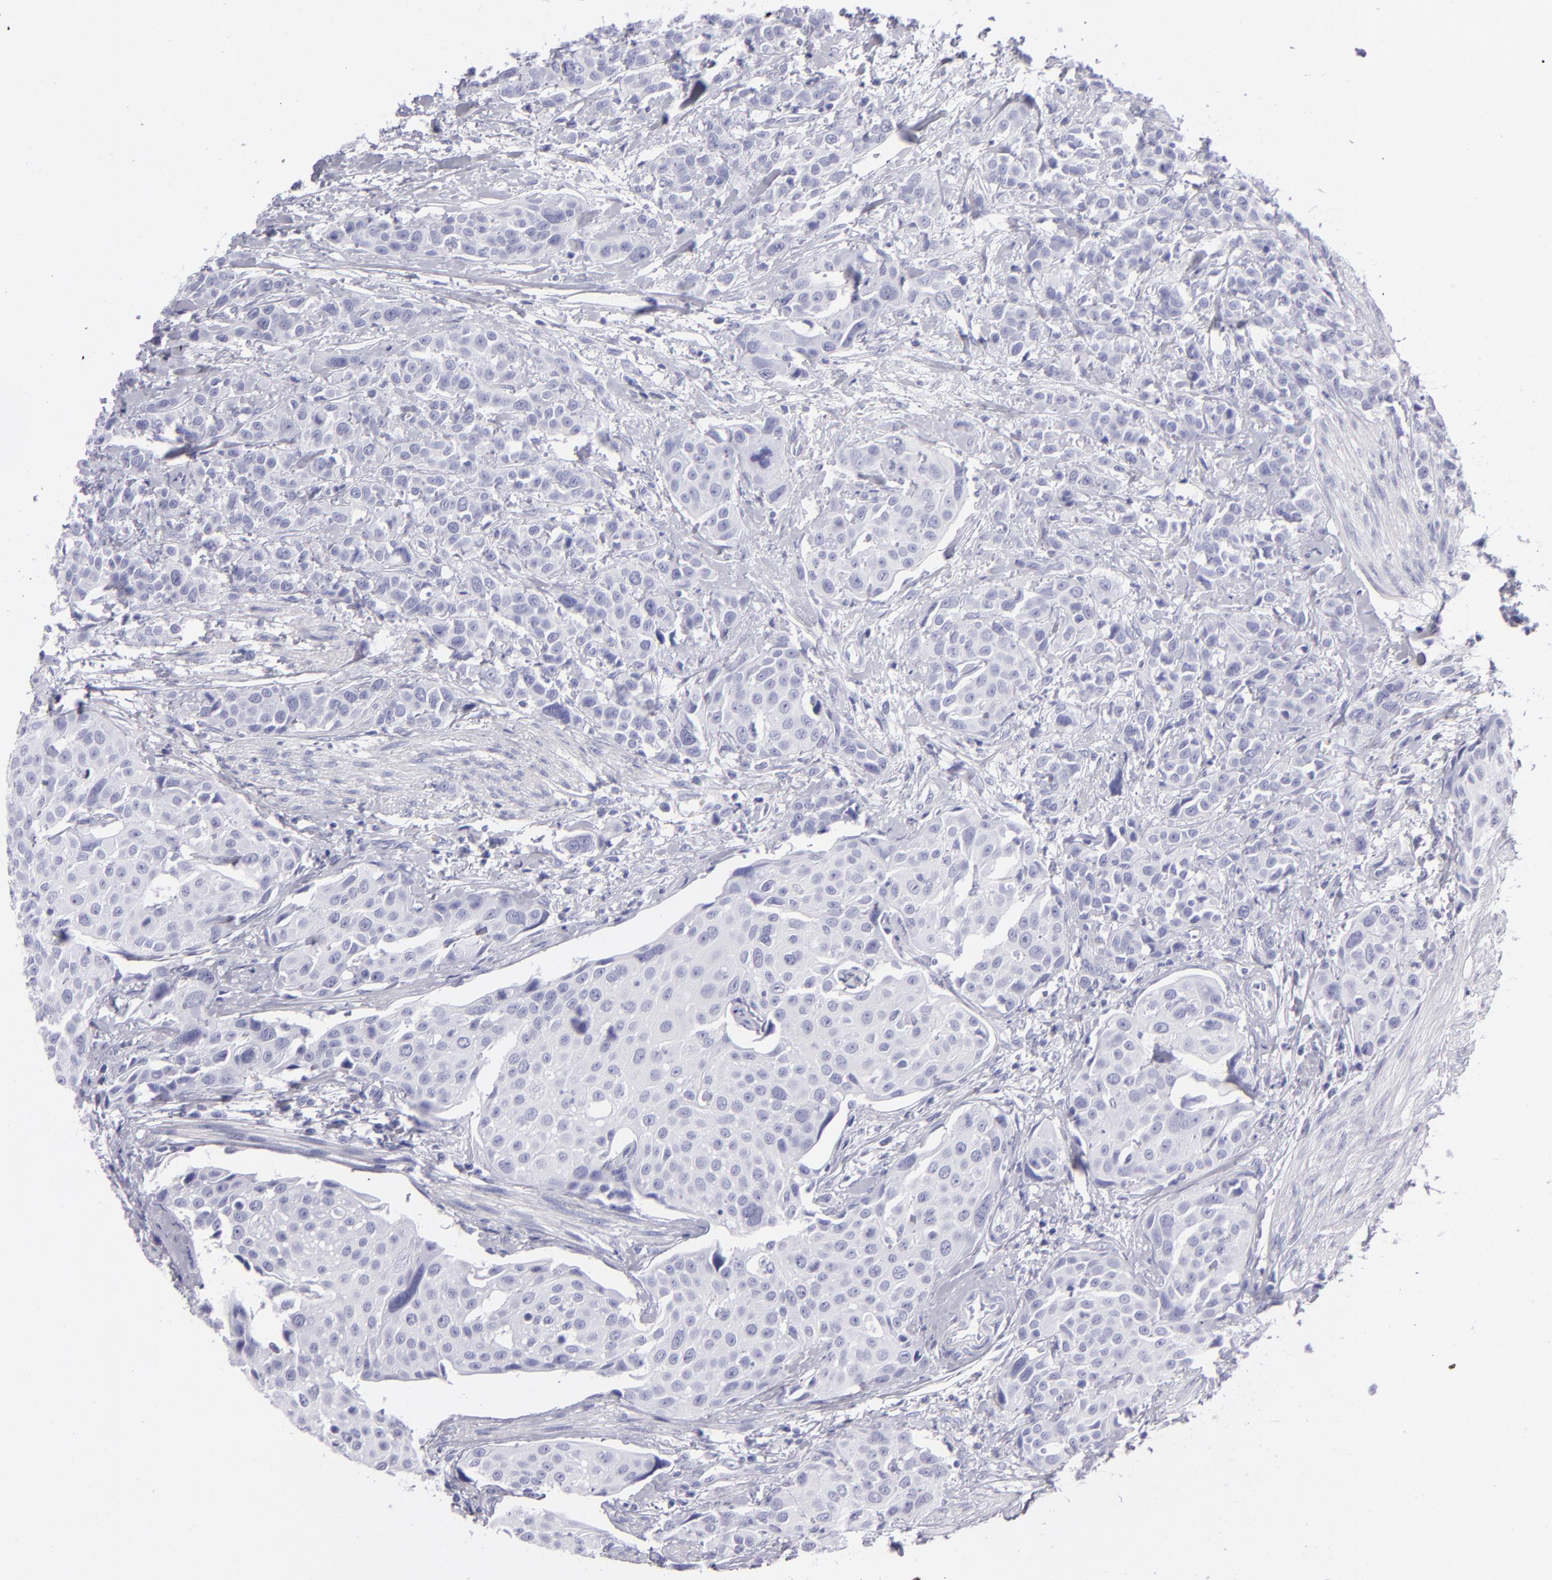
{"staining": {"intensity": "negative", "quantity": "none", "location": "none"}, "tissue": "urothelial cancer", "cell_type": "Tumor cells", "image_type": "cancer", "snomed": [{"axis": "morphology", "description": "Urothelial carcinoma, High grade"}, {"axis": "topography", "description": "Urinary bladder"}], "caption": "DAB (3,3'-diaminobenzidine) immunohistochemical staining of human urothelial carcinoma (high-grade) shows no significant staining in tumor cells.", "gene": "PVALB", "patient": {"sex": "male", "age": 56}}